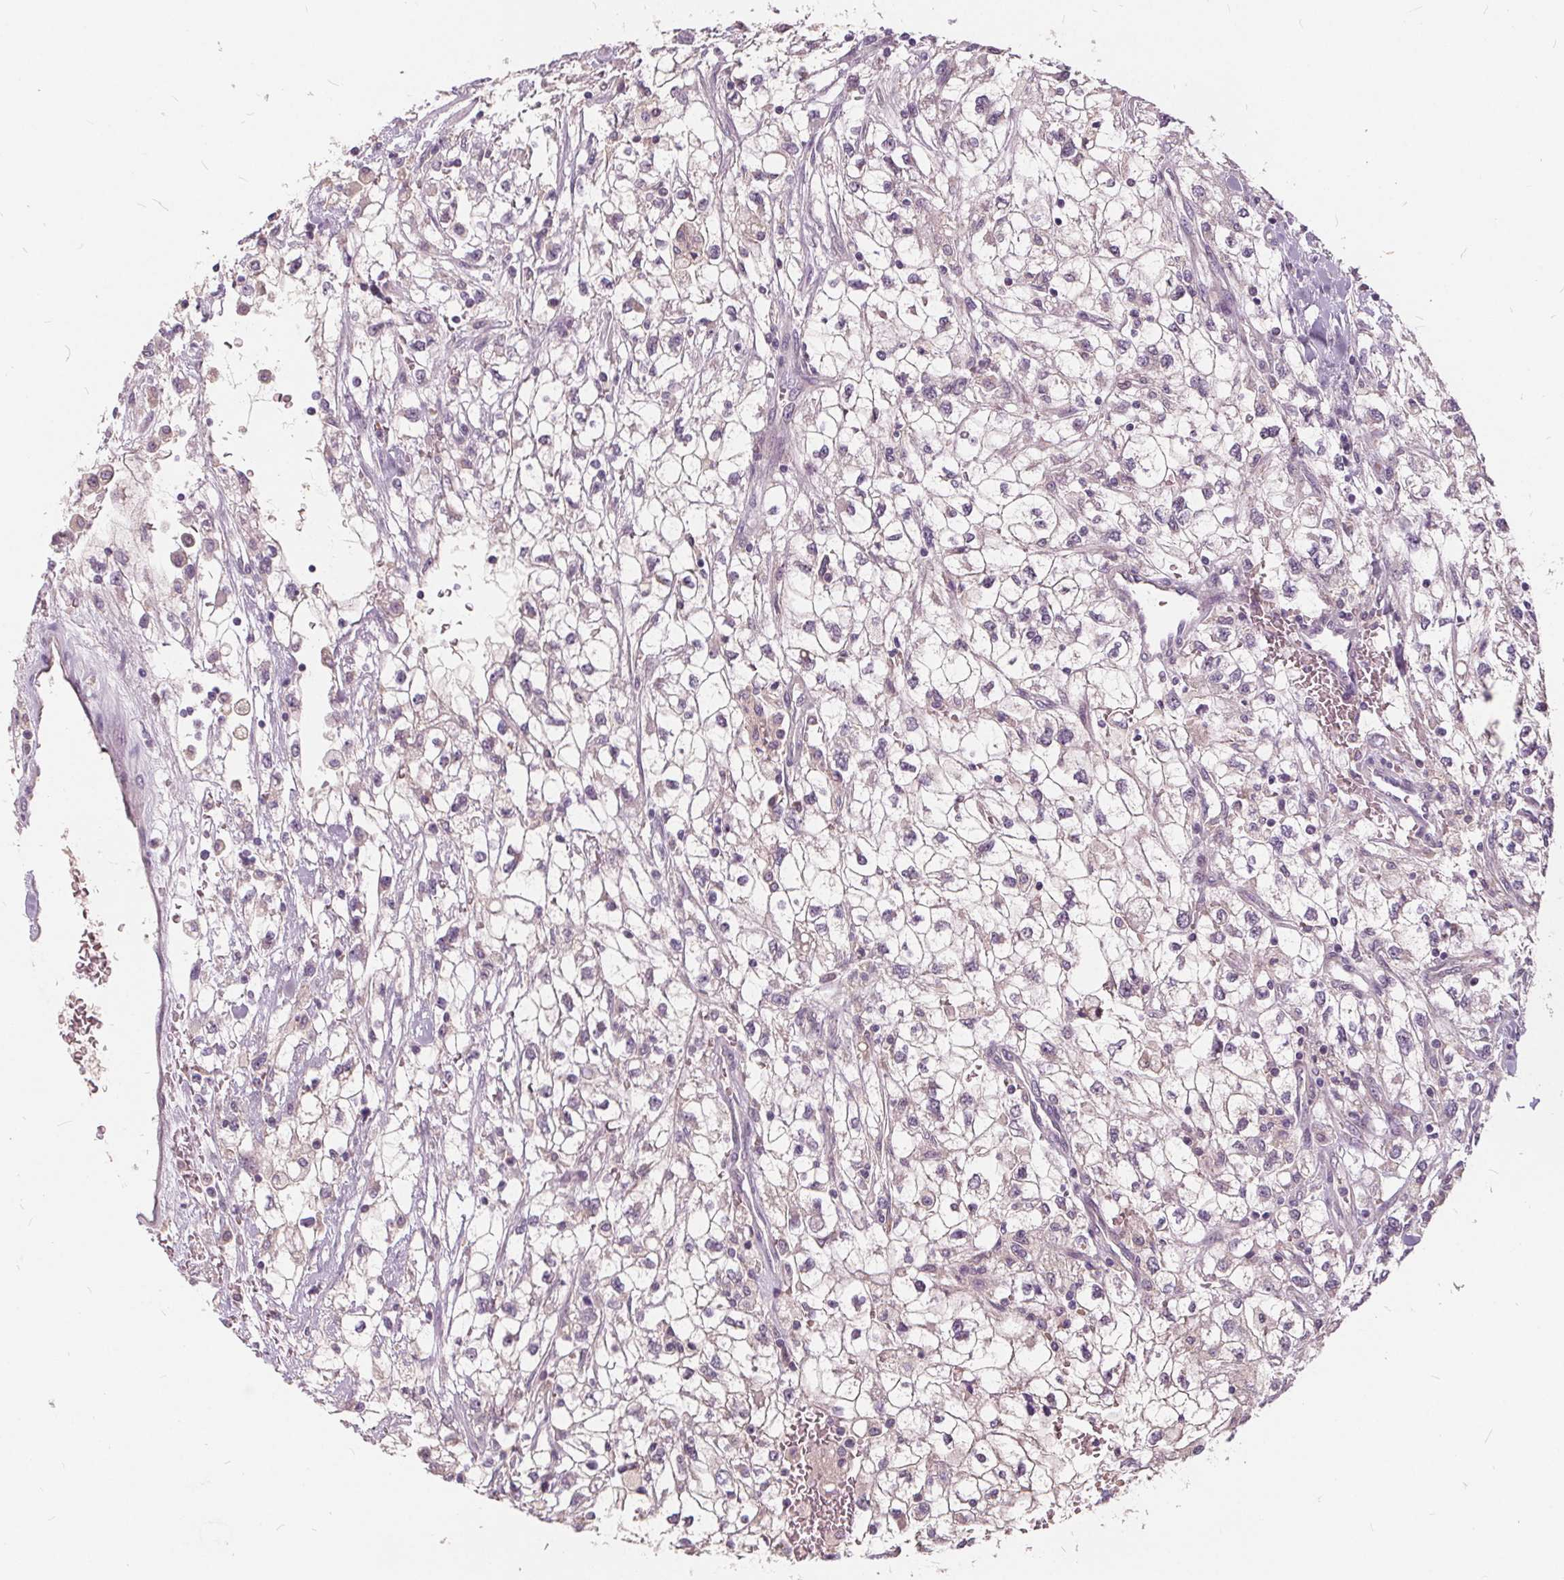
{"staining": {"intensity": "negative", "quantity": "none", "location": "none"}, "tissue": "renal cancer", "cell_type": "Tumor cells", "image_type": "cancer", "snomed": [{"axis": "morphology", "description": "Adenocarcinoma, NOS"}, {"axis": "topography", "description": "Kidney"}], "caption": "This is a histopathology image of IHC staining of adenocarcinoma (renal), which shows no staining in tumor cells. (DAB IHC with hematoxylin counter stain).", "gene": "HAAO", "patient": {"sex": "male", "age": 59}}